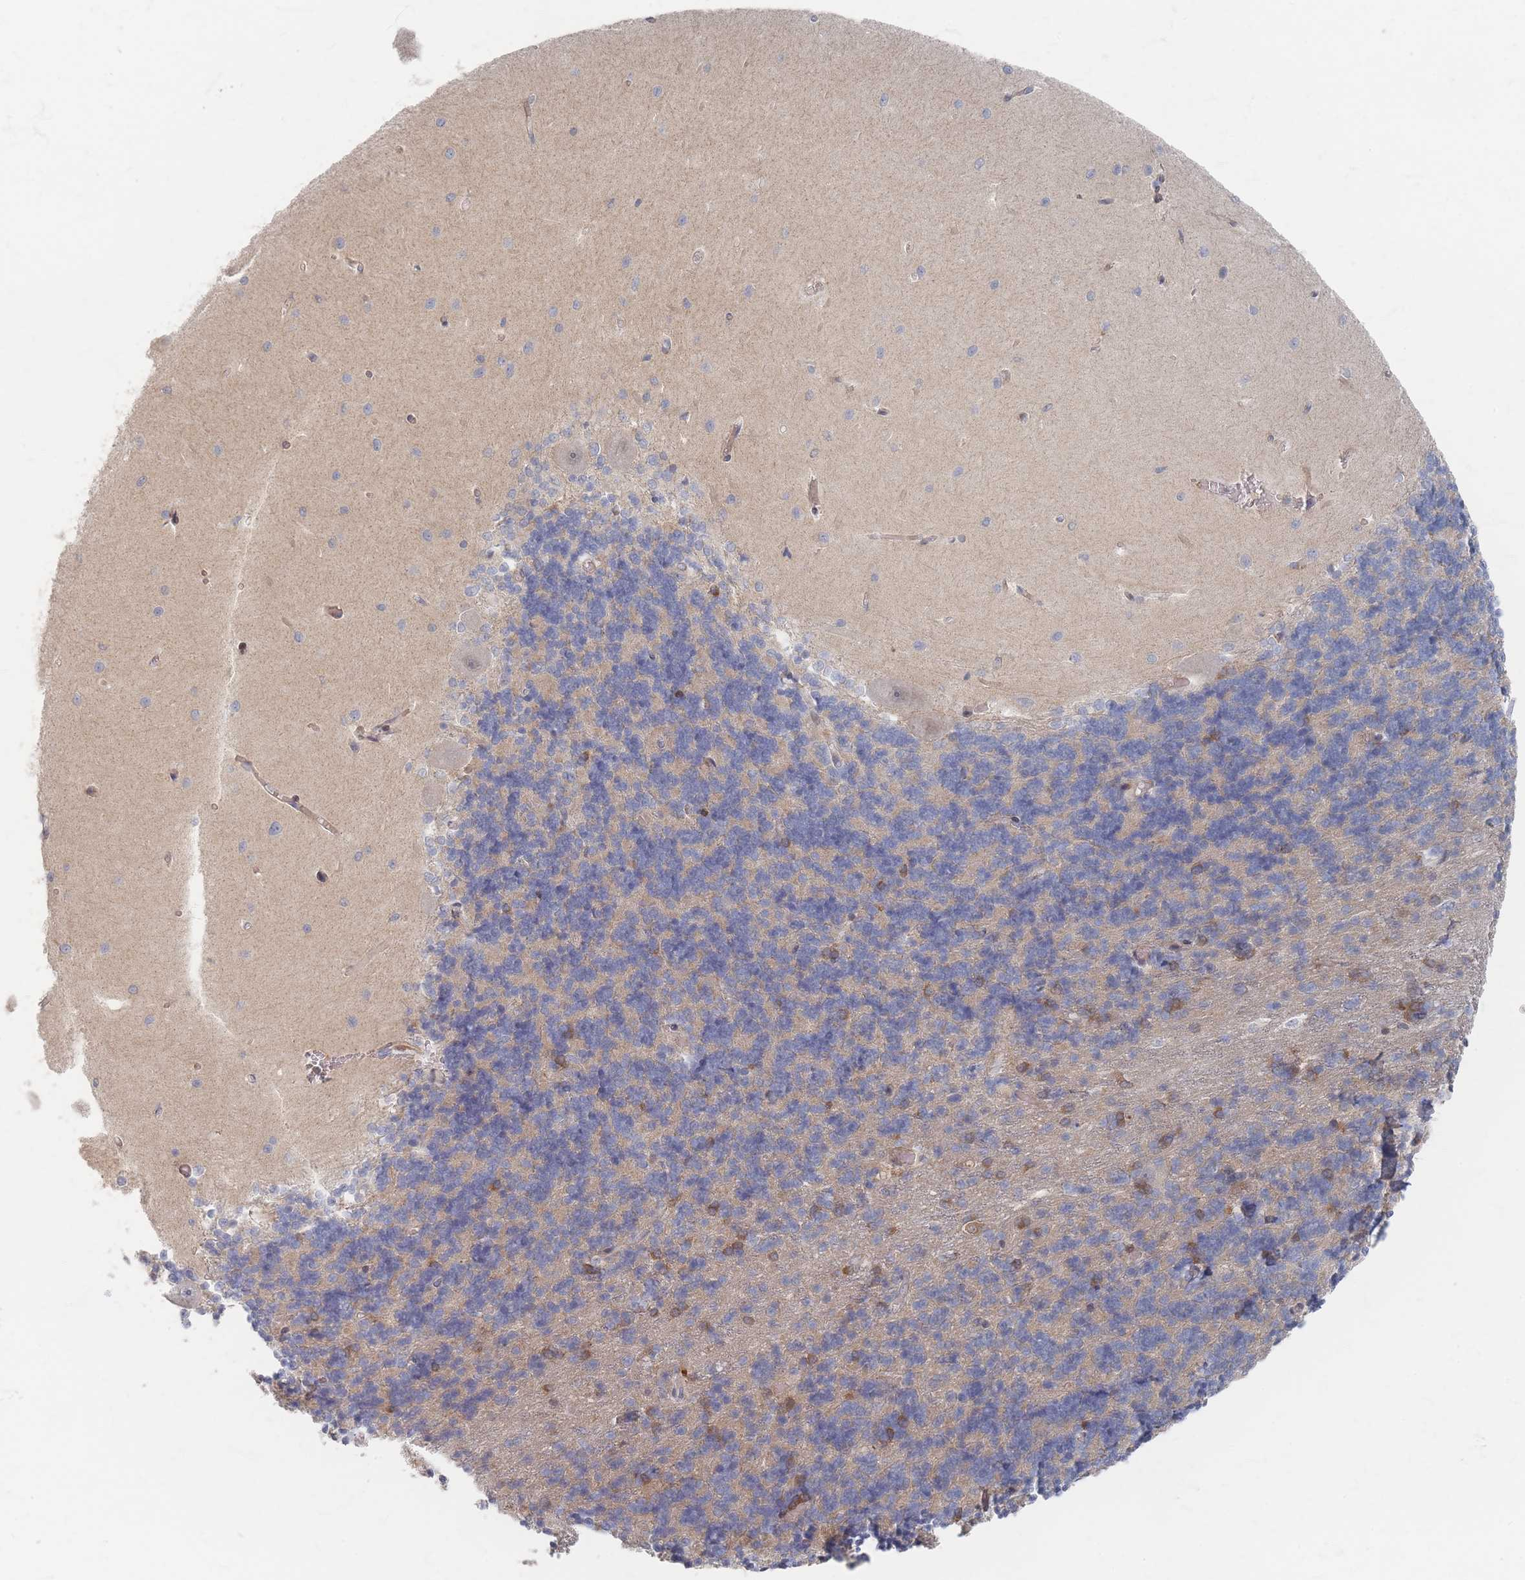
{"staining": {"intensity": "weak", "quantity": "25%-75%", "location": "cytoplasmic/membranous"}, "tissue": "cerebellum", "cell_type": "Cells in granular layer", "image_type": "normal", "snomed": [{"axis": "morphology", "description": "Normal tissue, NOS"}, {"axis": "topography", "description": "Cerebellum"}], "caption": "Brown immunohistochemical staining in benign human cerebellum reveals weak cytoplasmic/membranous expression in about 25%-75% of cells in granular layer. (IHC, brightfield microscopy, high magnification).", "gene": "ZKSCAN7", "patient": {"sex": "male", "age": 37}}